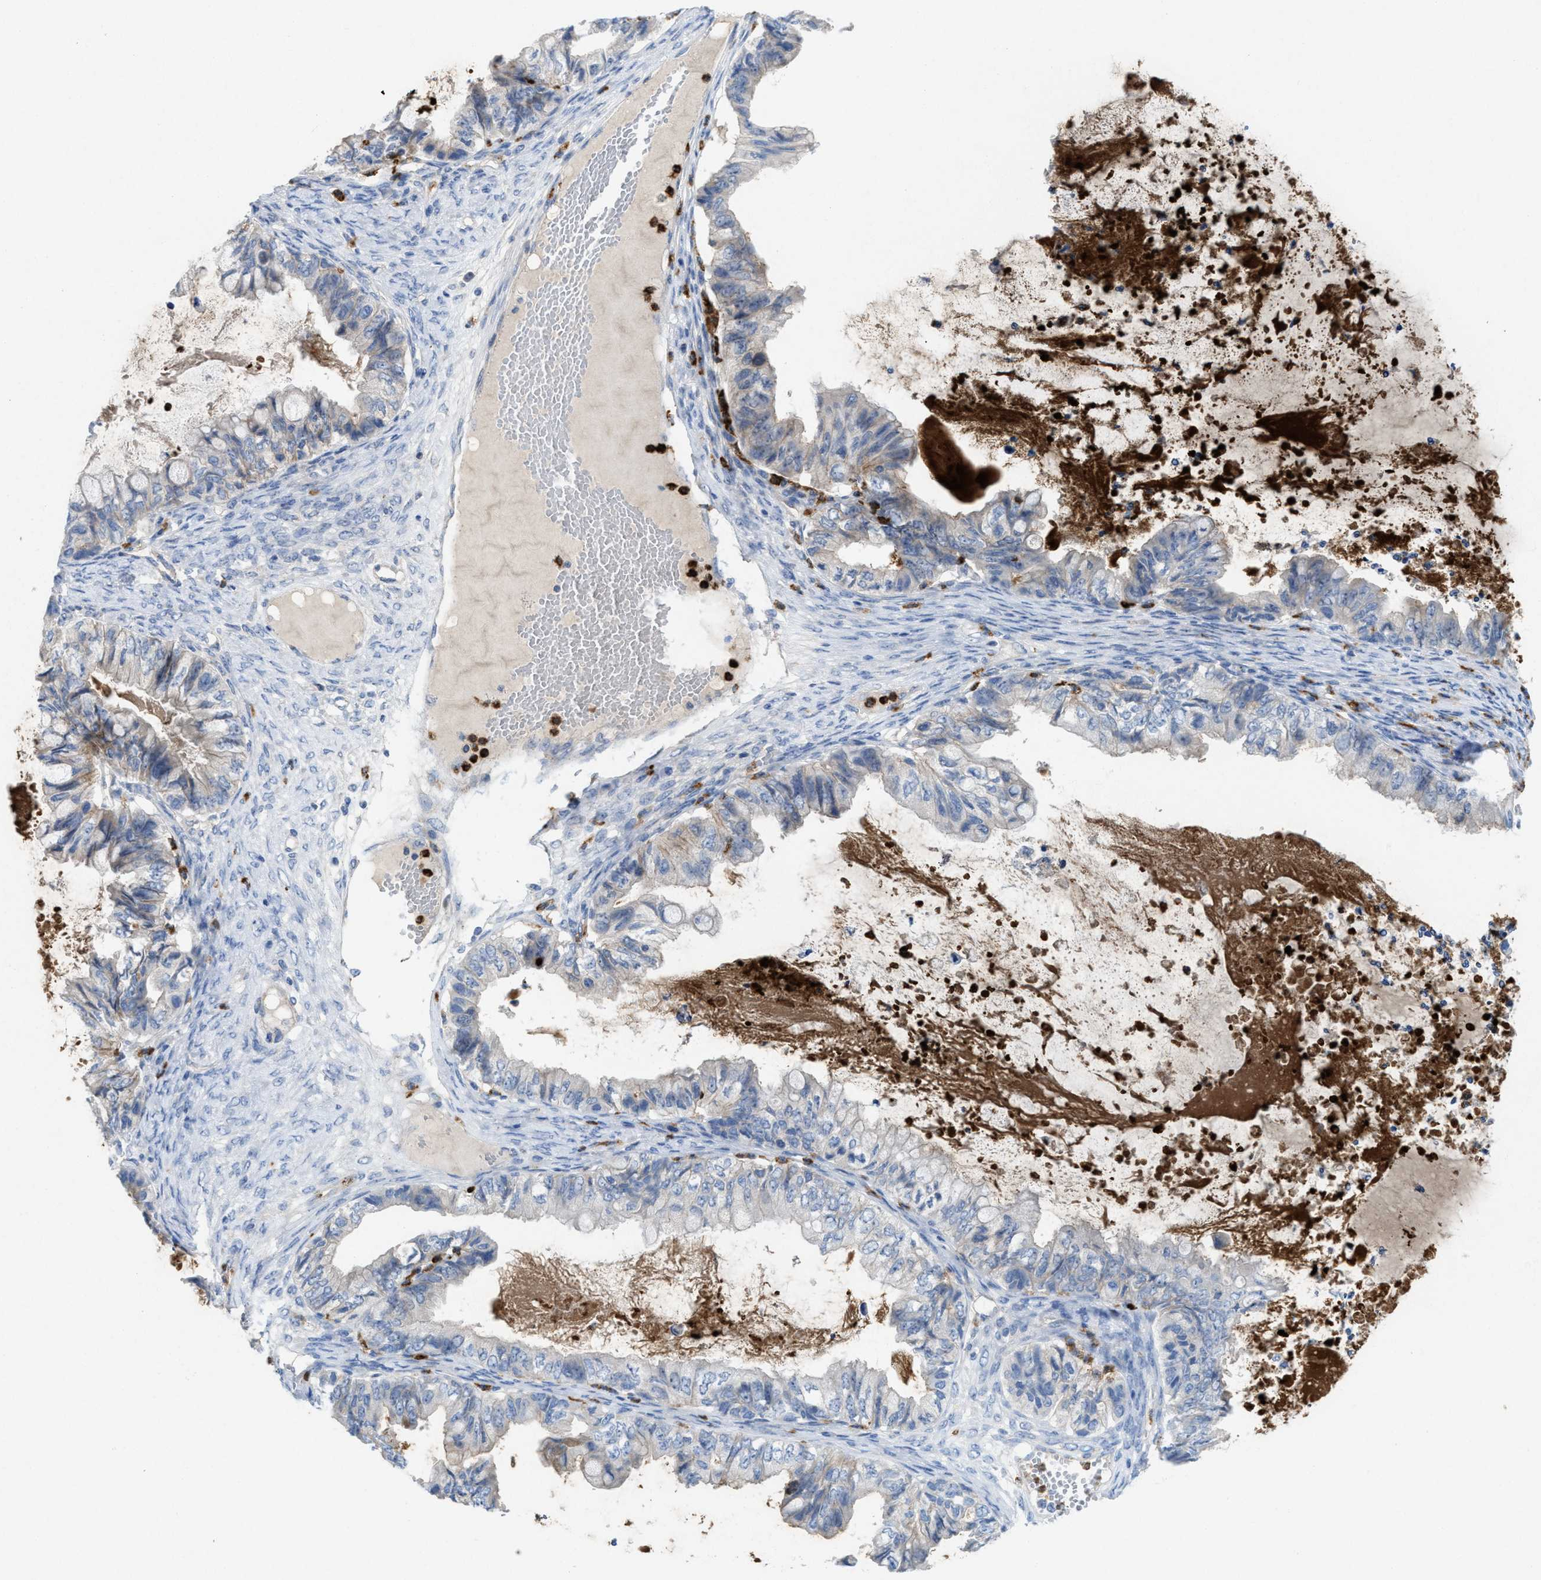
{"staining": {"intensity": "weak", "quantity": "<25%", "location": "cytoplasmic/membranous"}, "tissue": "ovarian cancer", "cell_type": "Tumor cells", "image_type": "cancer", "snomed": [{"axis": "morphology", "description": "Cystadenocarcinoma, mucinous, NOS"}, {"axis": "topography", "description": "Ovary"}], "caption": "The photomicrograph reveals no staining of tumor cells in ovarian cancer.", "gene": "CMTM1", "patient": {"sex": "female", "age": 80}}